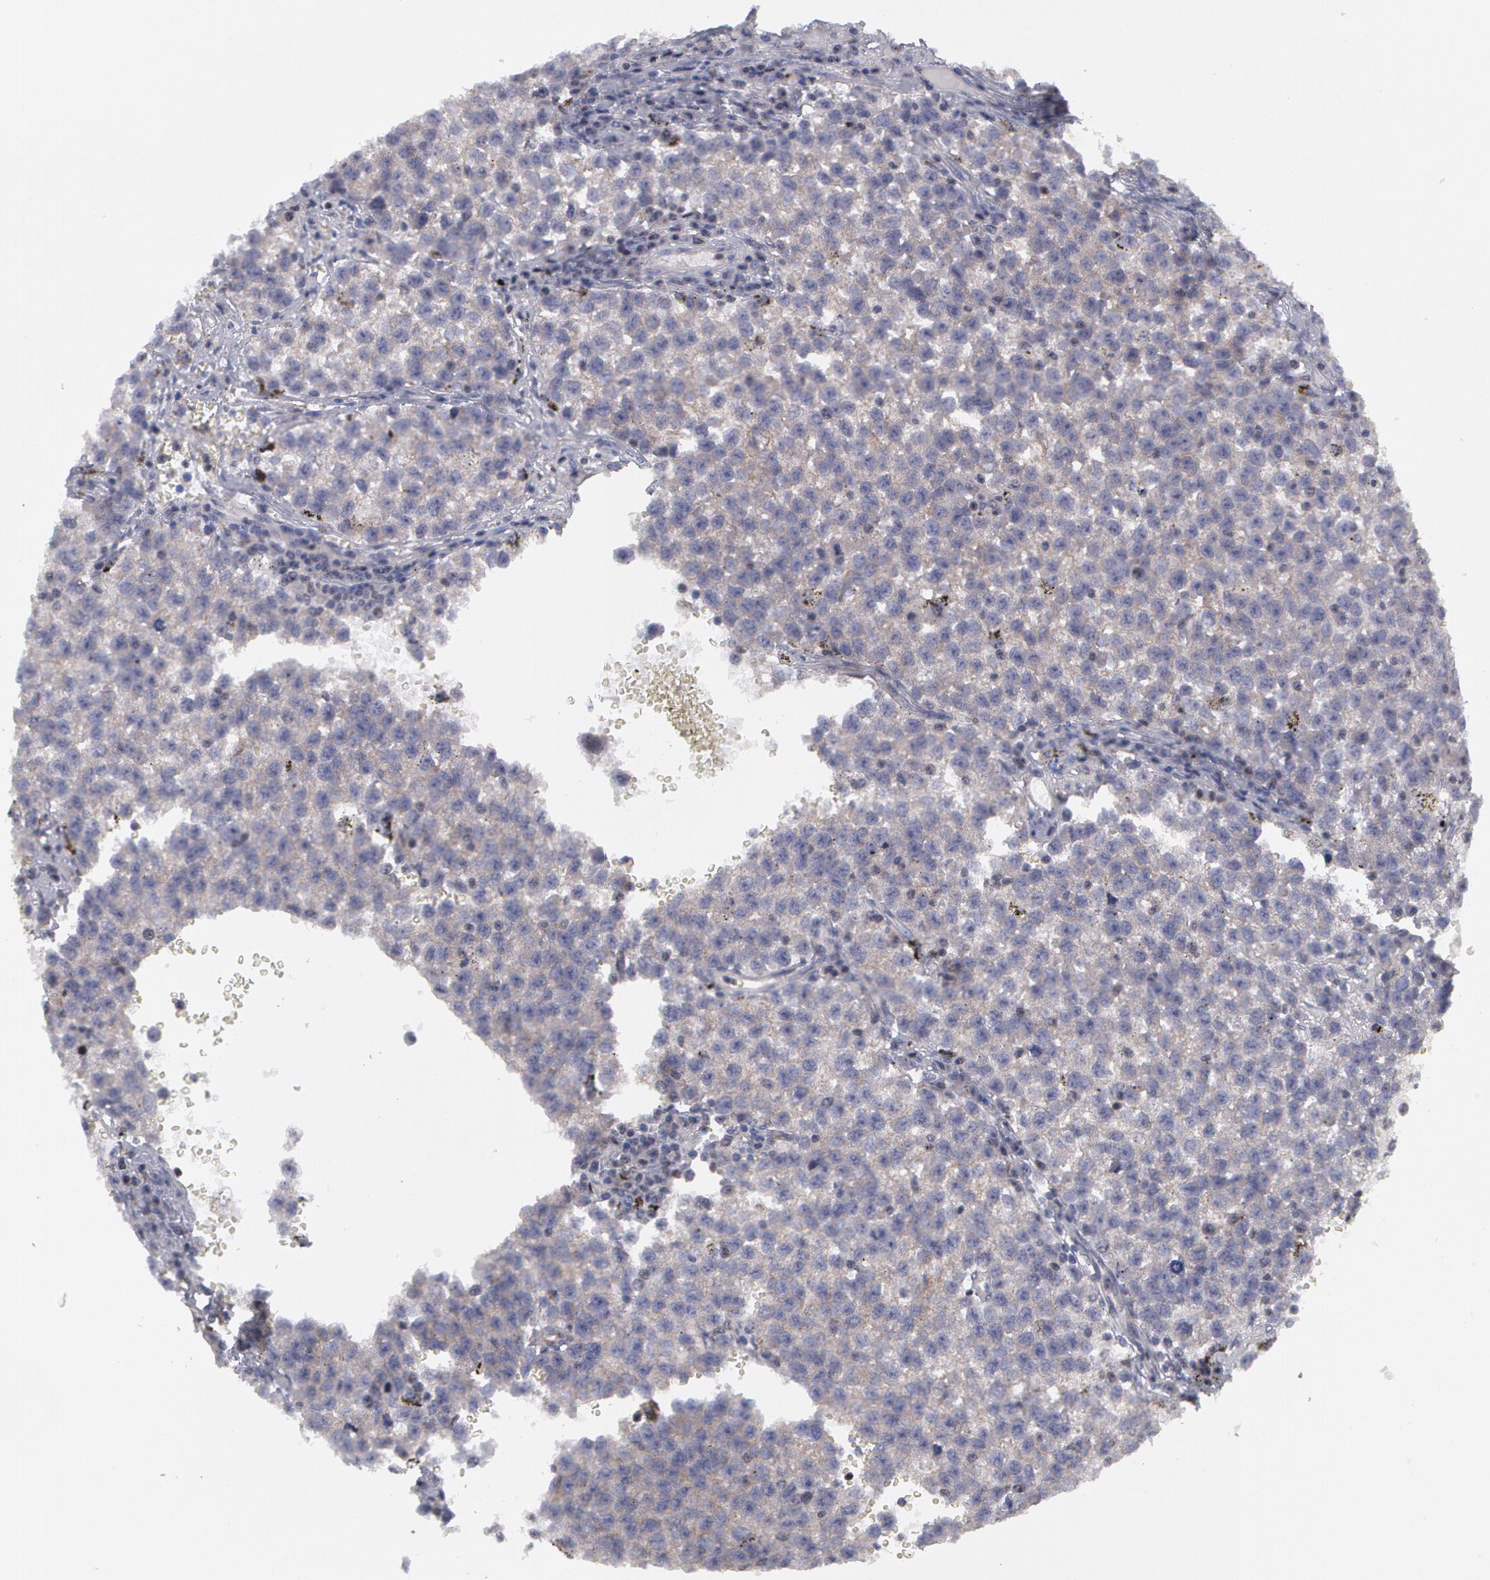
{"staining": {"intensity": "weak", "quantity": "<25%", "location": "cytoplasmic/membranous"}, "tissue": "testis cancer", "cell_type": "Tumor cells", "image_type": "cancer", "snomed": [{"axis": "morphology", "description": "Seminoma, NOS"}, {"axis": "topography", "description": "Testis"}], "caption": "DAB (3,3'-diaminobenzidine) immunohistochemical staining of human testis cancer demonstrates no significant positivity in tumor cells. (DAB (3,3'-diaminobenzidine) immunohistochemistry (IHC), high magnification).", "gene": "ERBB2", "patient": {"sex": "male", "age": 35}}